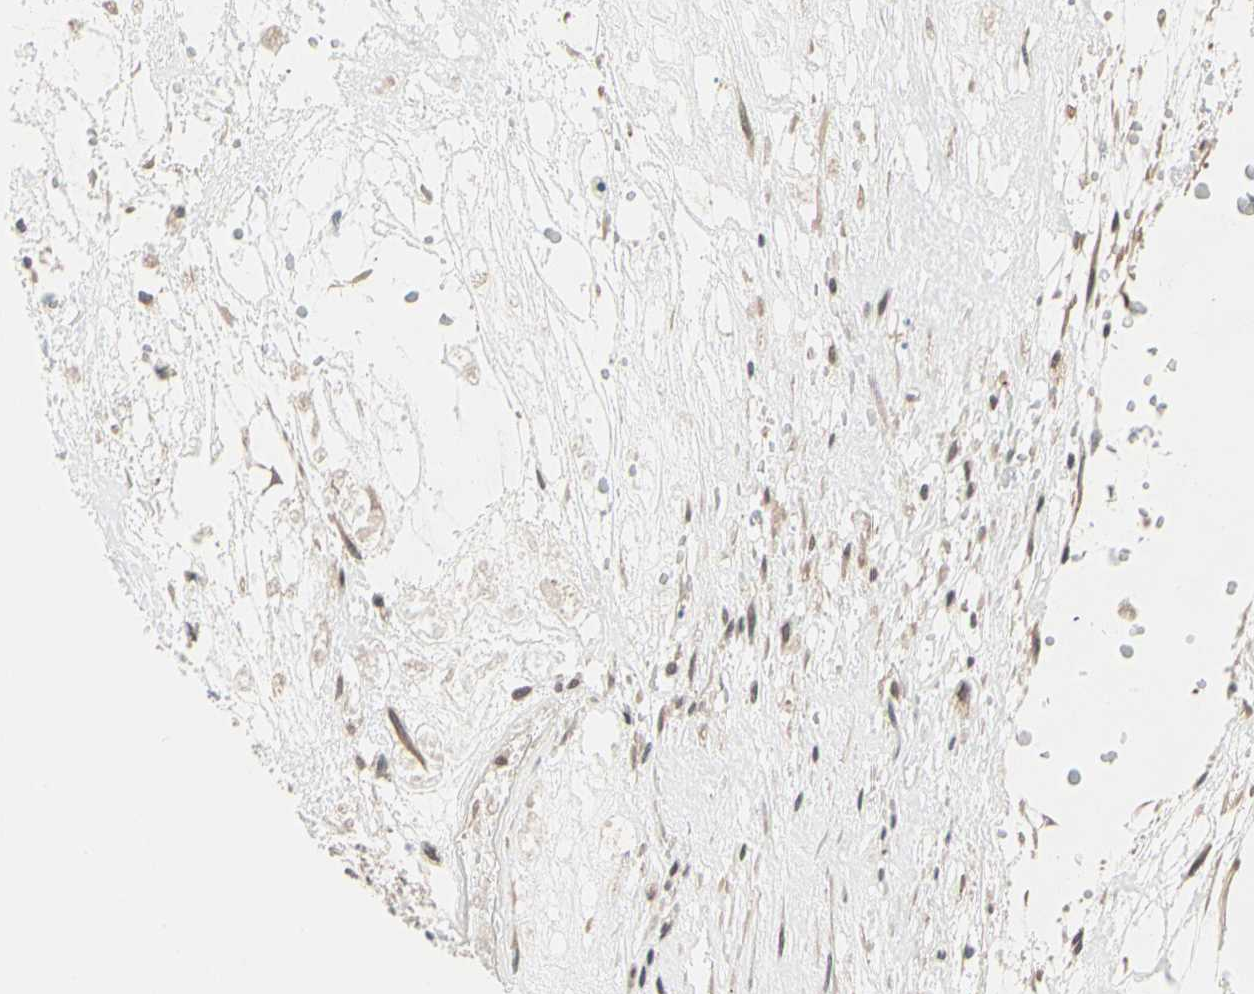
{"staining": {"intensity": "weak", "quantity": ">75%", "location": "cytoplasmic/membranous,nuclear"}, "tissue": "head and neck cancer", "cell_type": "Tumor cells", "image_type": "cancer", "snomed": [{"axis": "morphology", "description": "Adenocarcinoma, NOS"}, {"axis": "morphology", "description": "Adenoma, NOS"}, {"axis": "topography", "description": "Head-Neck"}], "caption": "Protein analysis of head and neck adenoma tissue demonstrates weak cytoplasmic/membranous and nuclear staining in approximately >75% of tumor cells.", "gene": "TAF4", "patient": {"sex": "female", "age": 55}}